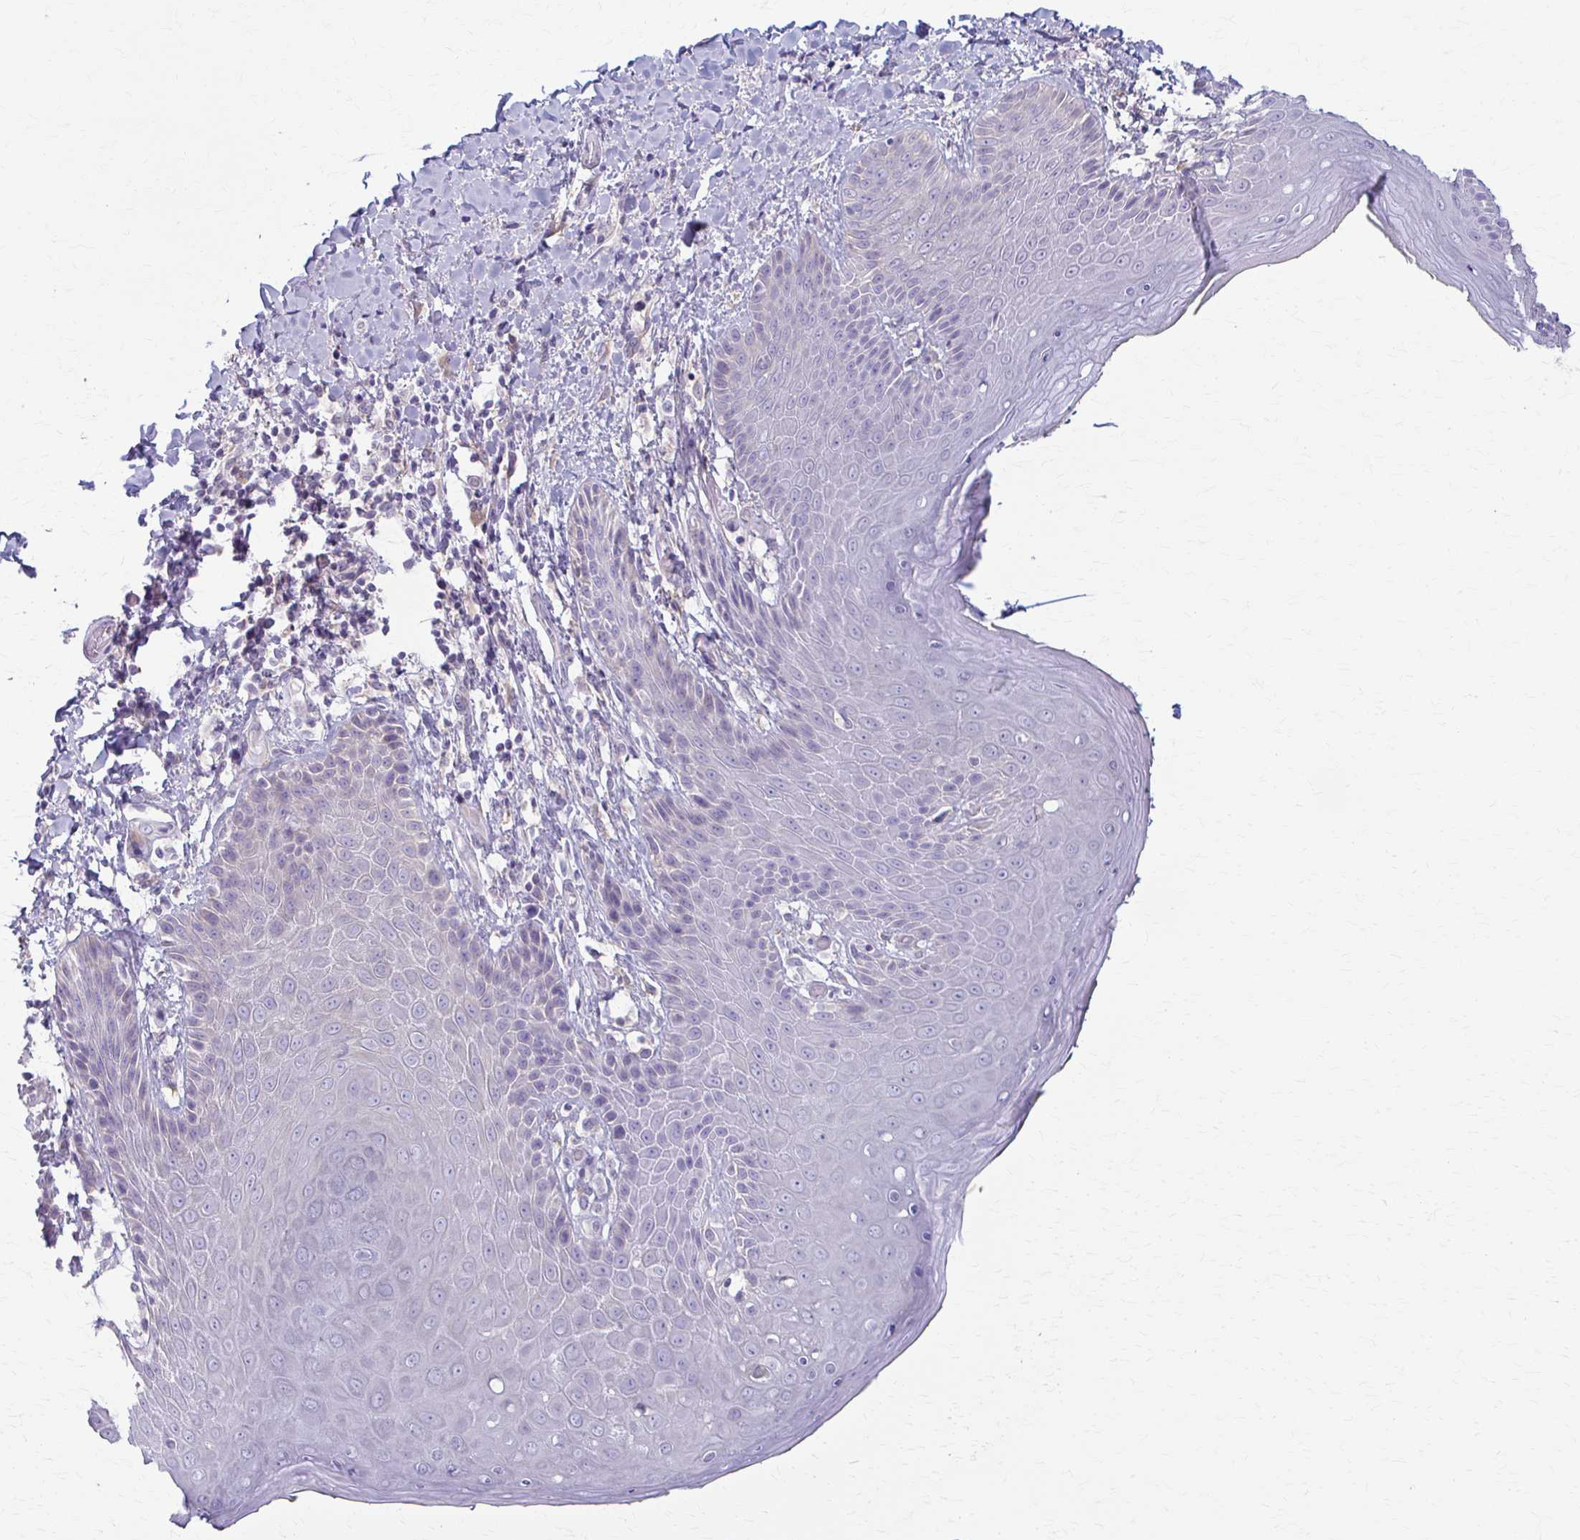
{"staining": {"intensity": "negative", "quantity": "none", "location": "none"}, "tissue": "skin", "cell_type": "Epidermal cells", "image_type": "normal", "snomed": [{"axis": "morphology", "description": "Normal tissue, NOS"}, {"axis": "topography", "description": "Anal"}, {"axis": "topography", "description": "Peripheral nerve tissue"}], "caption": "This is a micrograph of immunohistochemistry staining of benign skin, which shows no expression in epidermal cells. Brightfield microscopy of immunohistochemistry stained with DAB (brown) and hematoxylin (blue), captured at high magnification.", "gene": "PRKRA", "patient": {"sex": "male", "age": 51}}